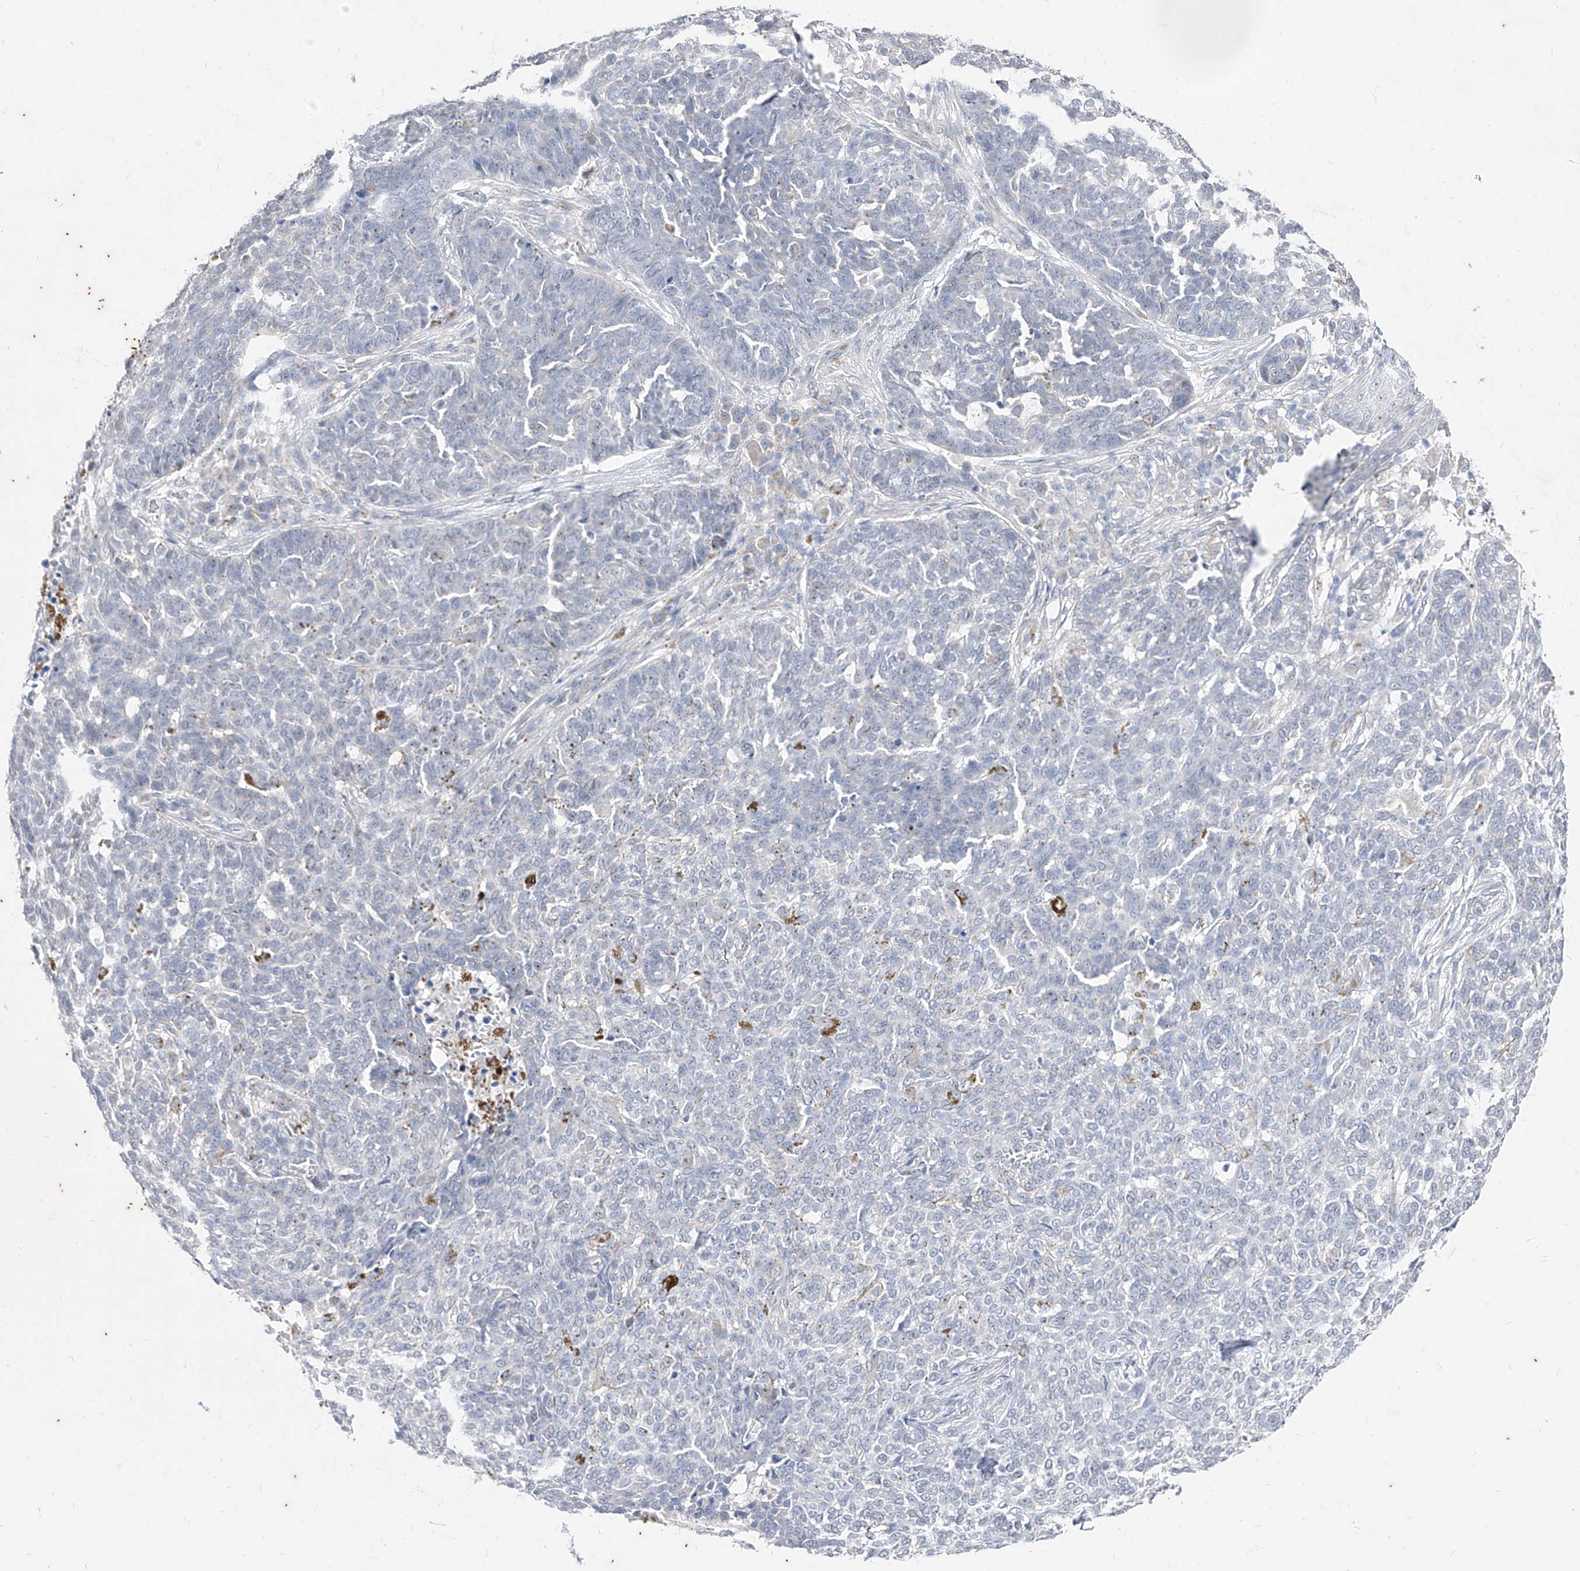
{"staining": {"intensity": "negative", "quantity": "none", "location": "none"}, "tissue": "skin cancer", "cell_type": "Tumor cells", "image_type": "cancer", "snomed": [{"axis": "morphology", "description": "Basal cell carcinoma"}, {"axis": "topography", "description": "Skin"}], "caption": "Immunohistochemistry photomicrograph of neoplastic tissue: human basal cell carcinoma (skin) stained with DAB (3,3'-diaminobenzidine) exhibits no significant protein staining in tumor cells. (Brightfield microscopy of DAB (3,3'-diaminobenzidine) IHC at high magnification).", "gene": "PHF20L1", "patient": {"sex": "male", "age": 85}}